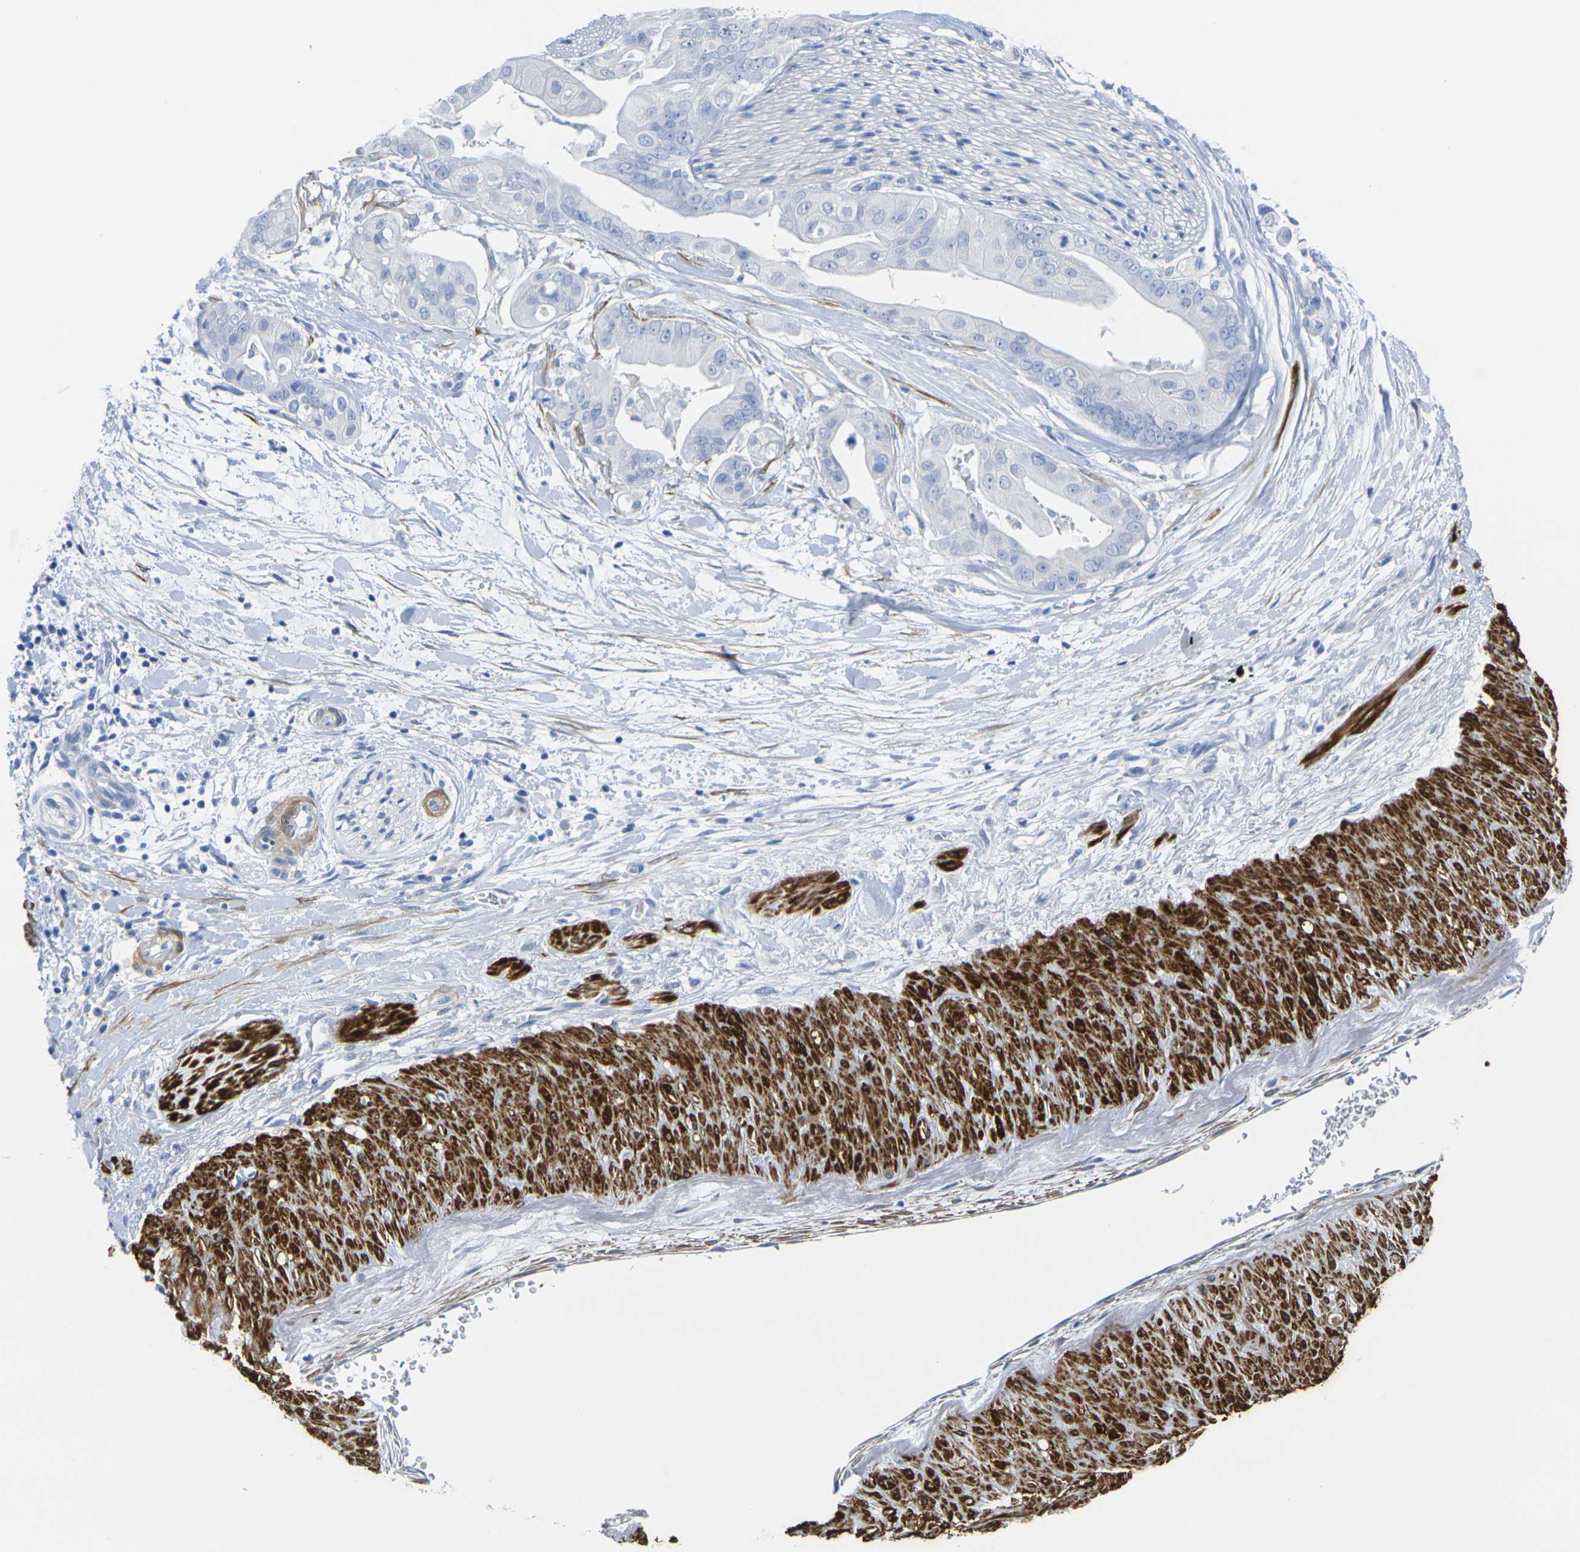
{"staining": {"intensity": "negative", "quantity": "none", "location": "none"}, "tissue": "pancreatic cancer", "cell_type": "Tumor cells", "image_type": "cancer", "snomed": [{"axis": "morphology", "description": "Adenocarcinoma, NOS"}, {"axis": "topography", "description": "Pancreas"}], "caption": "A high-resolution image shows immunohistochemistry (IHC) staining of pancreatic cancer, which demonstrates no significant expression in tumor cells.", "gene": "CNN1", "patient": {"sex": "female", "age": 75}}